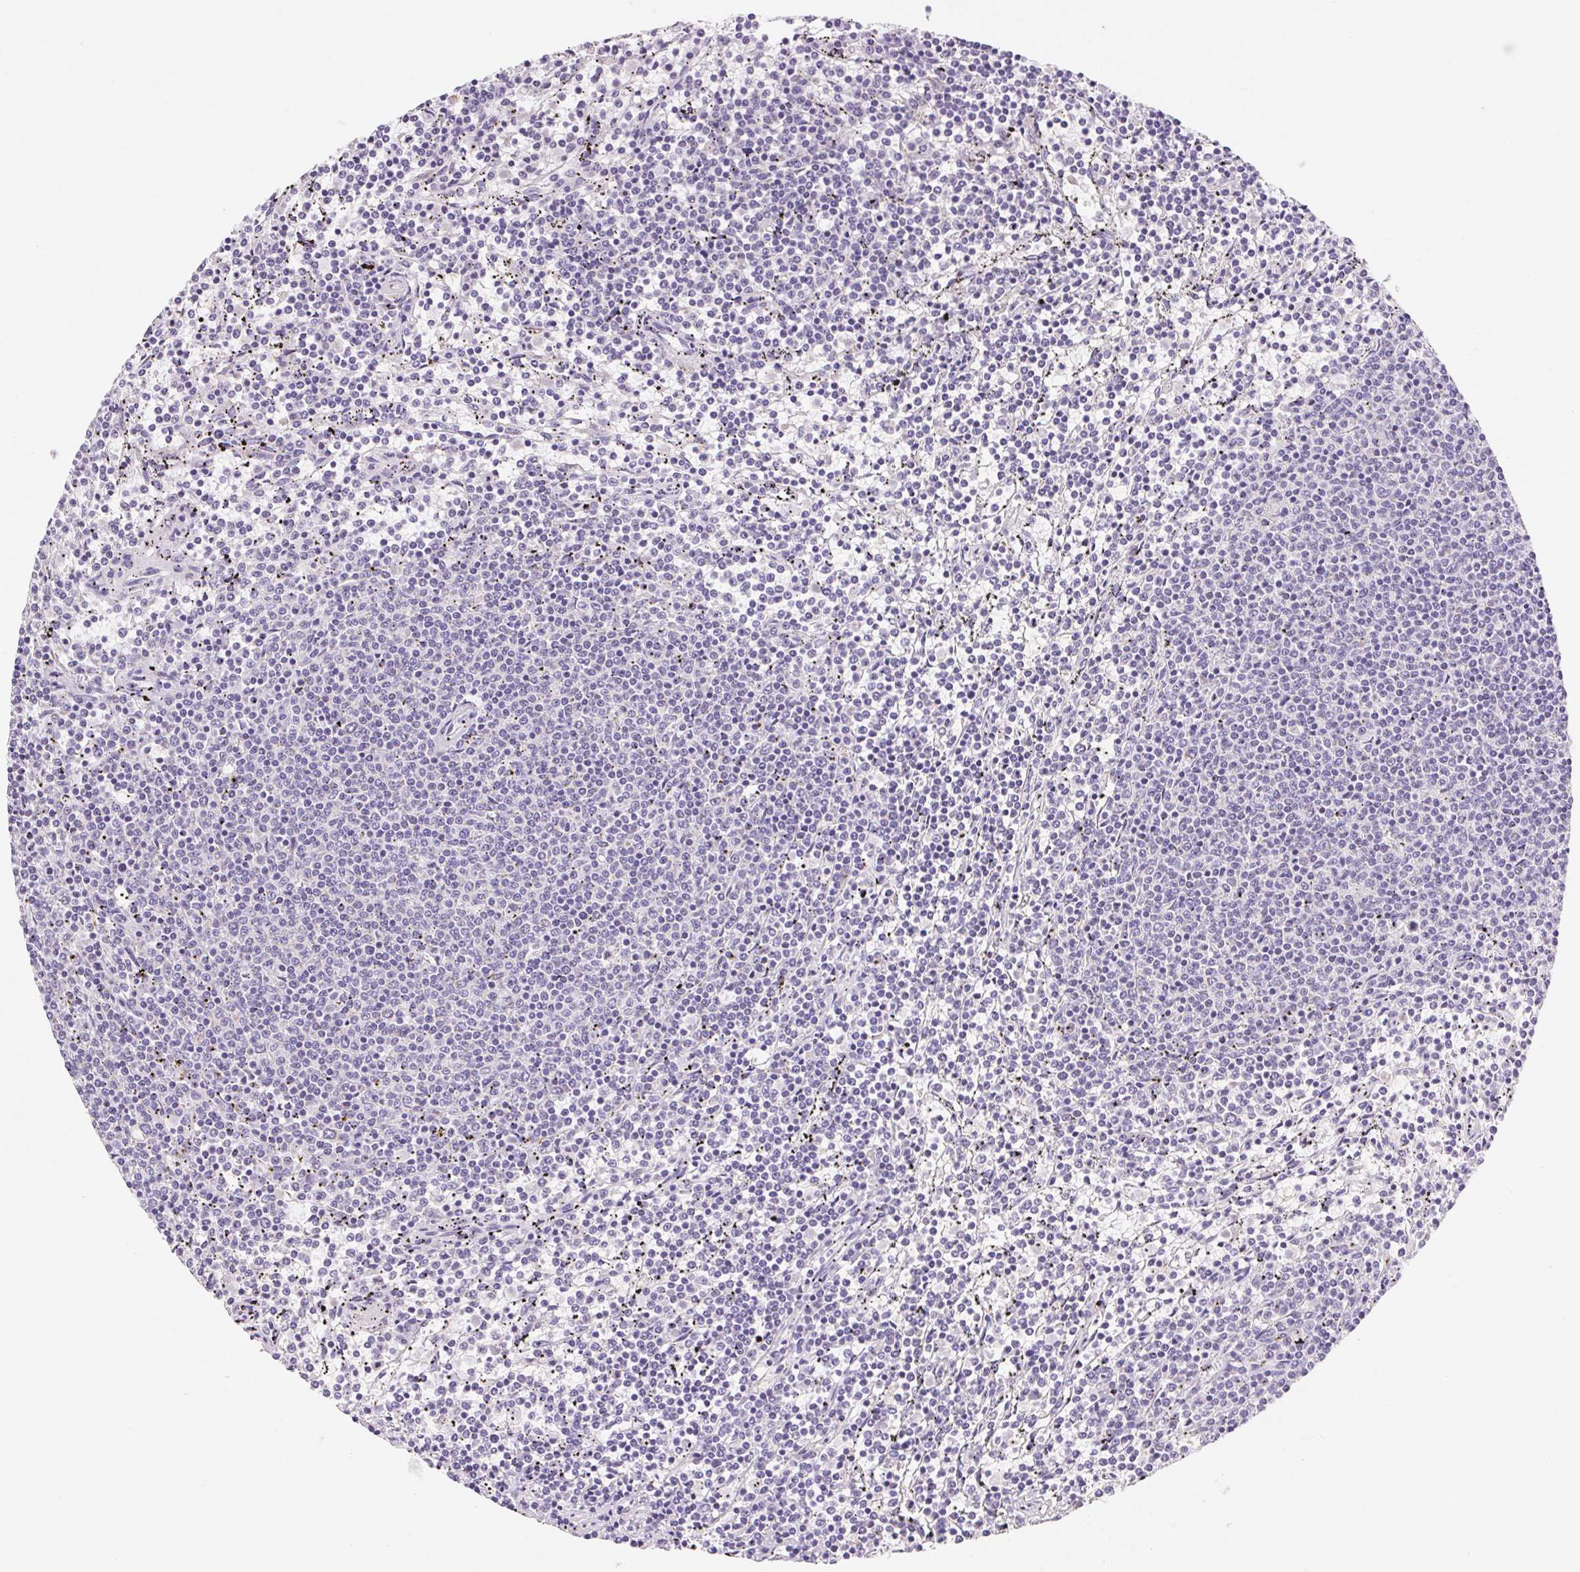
{"staining": {"intensity": "negative", "quantity": "none", "location": "none"}, "tissue": "lymphoma", "cell_type": "Tumor cells", "image_type": "cancer", "snomed": [{"axis": "morphology", "description": "Malignant lymphoma, non-Hodgkin's type, Low grade"}, {"axis": "topography", "description": "Spleen"}], "caption": "High power microscopy histopathology image of an IHC micrograph of malignant lymphoma, non-Hodgkin's type (low-grade), revealing no significant positivity in tumor cells.", "gene": "DPPA5", "patient": {"sex": "female", "age": 50}}